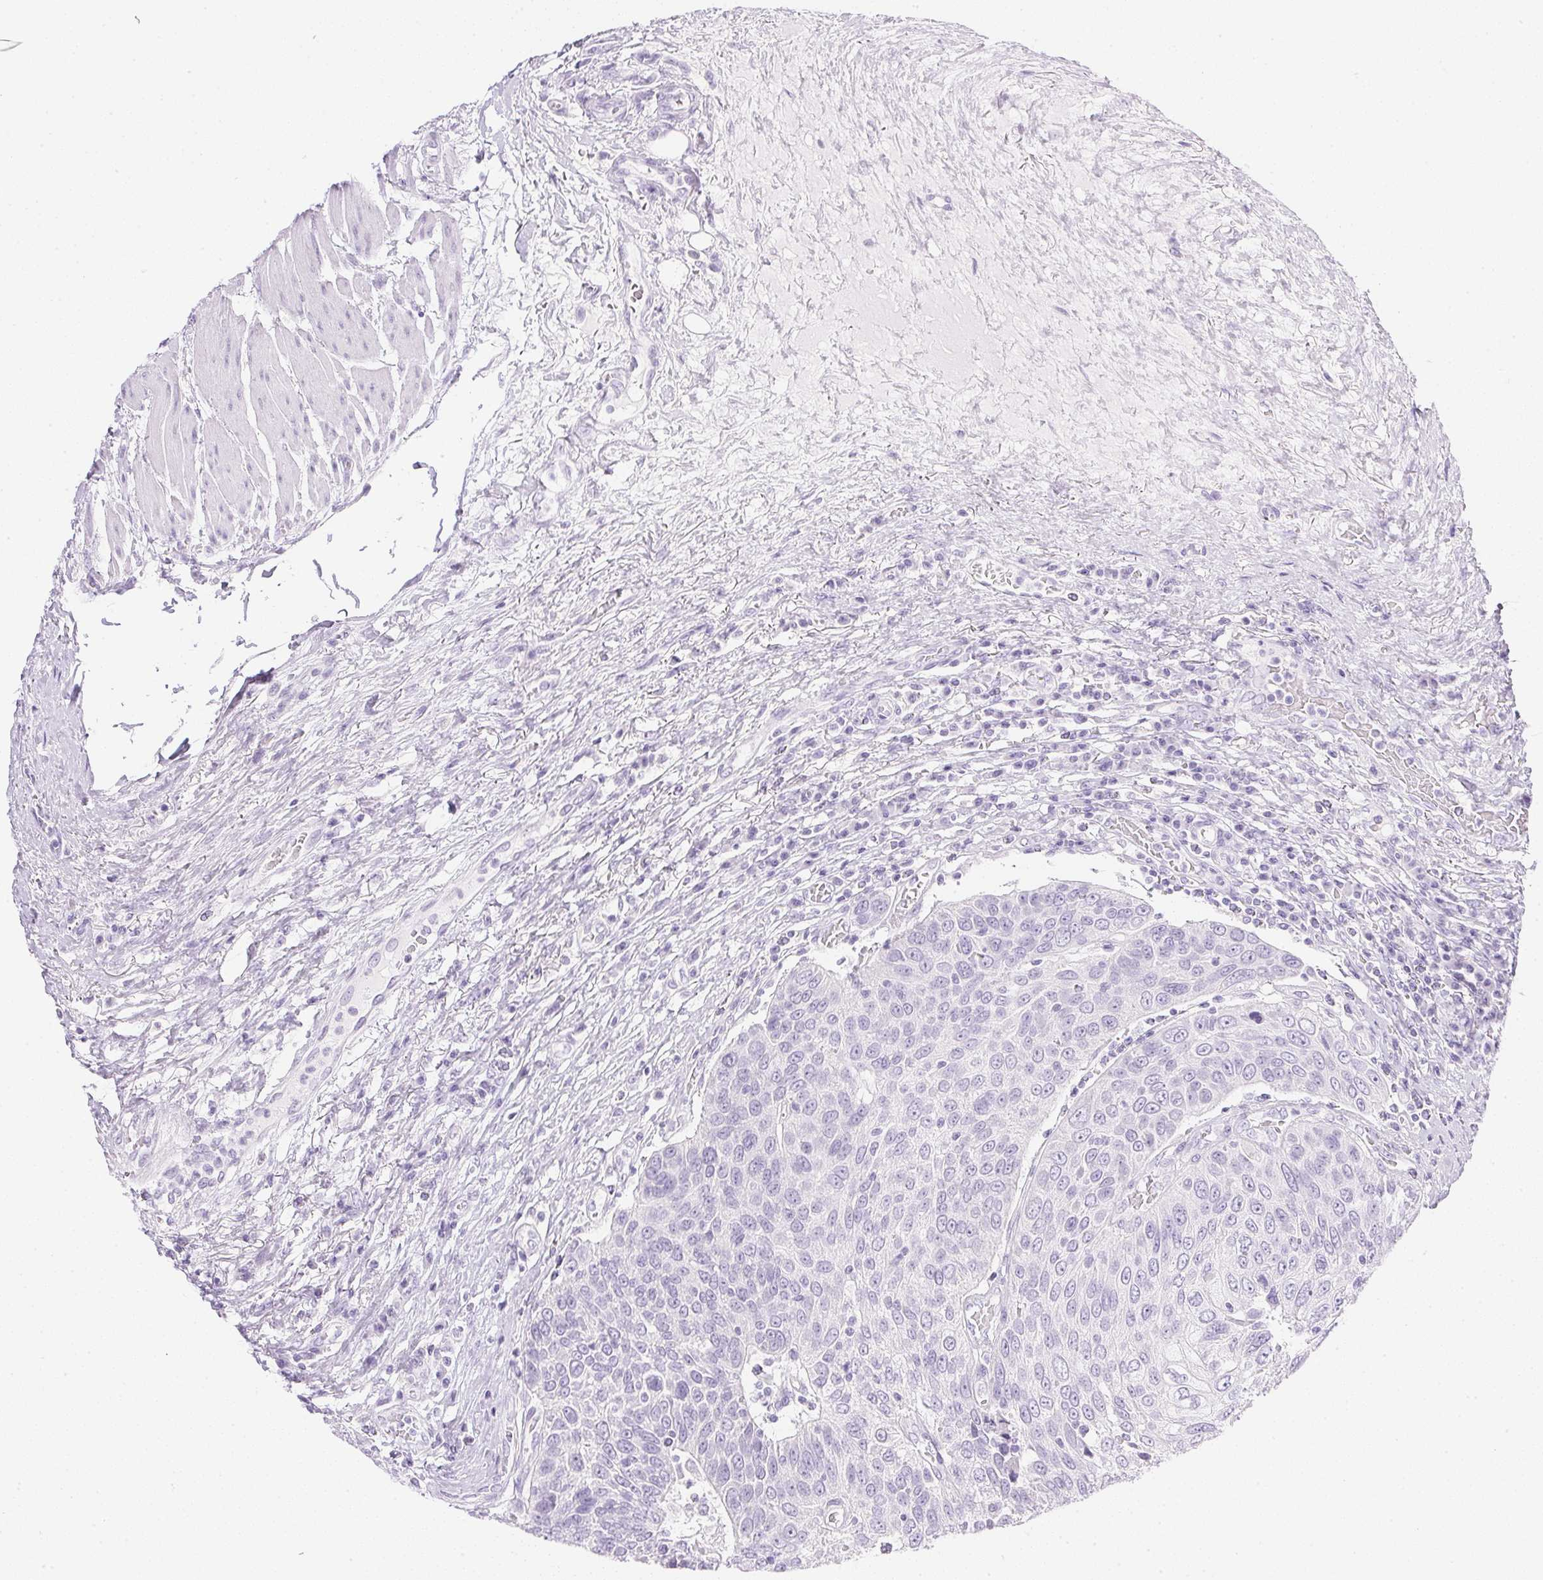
{"staining": {"intensity": "negative", "quantity": "none", "location": "none"}, "tissue": "urothelial cancer", "cell_type": "Tumor cells", "image_type": "cancer", "snomed": [{"axis": "morphology", "description": "Urothelial carcinoma, High grade"}, {"axis": "topography", "description": "Urinary bladder"}], "caption": "DAB immunohistochemical staining of urothelial cancer demonstrates no significant positivity in tumor cells.", "gene": "CPB1", "patient": {"sex": "female", "age": 70}}